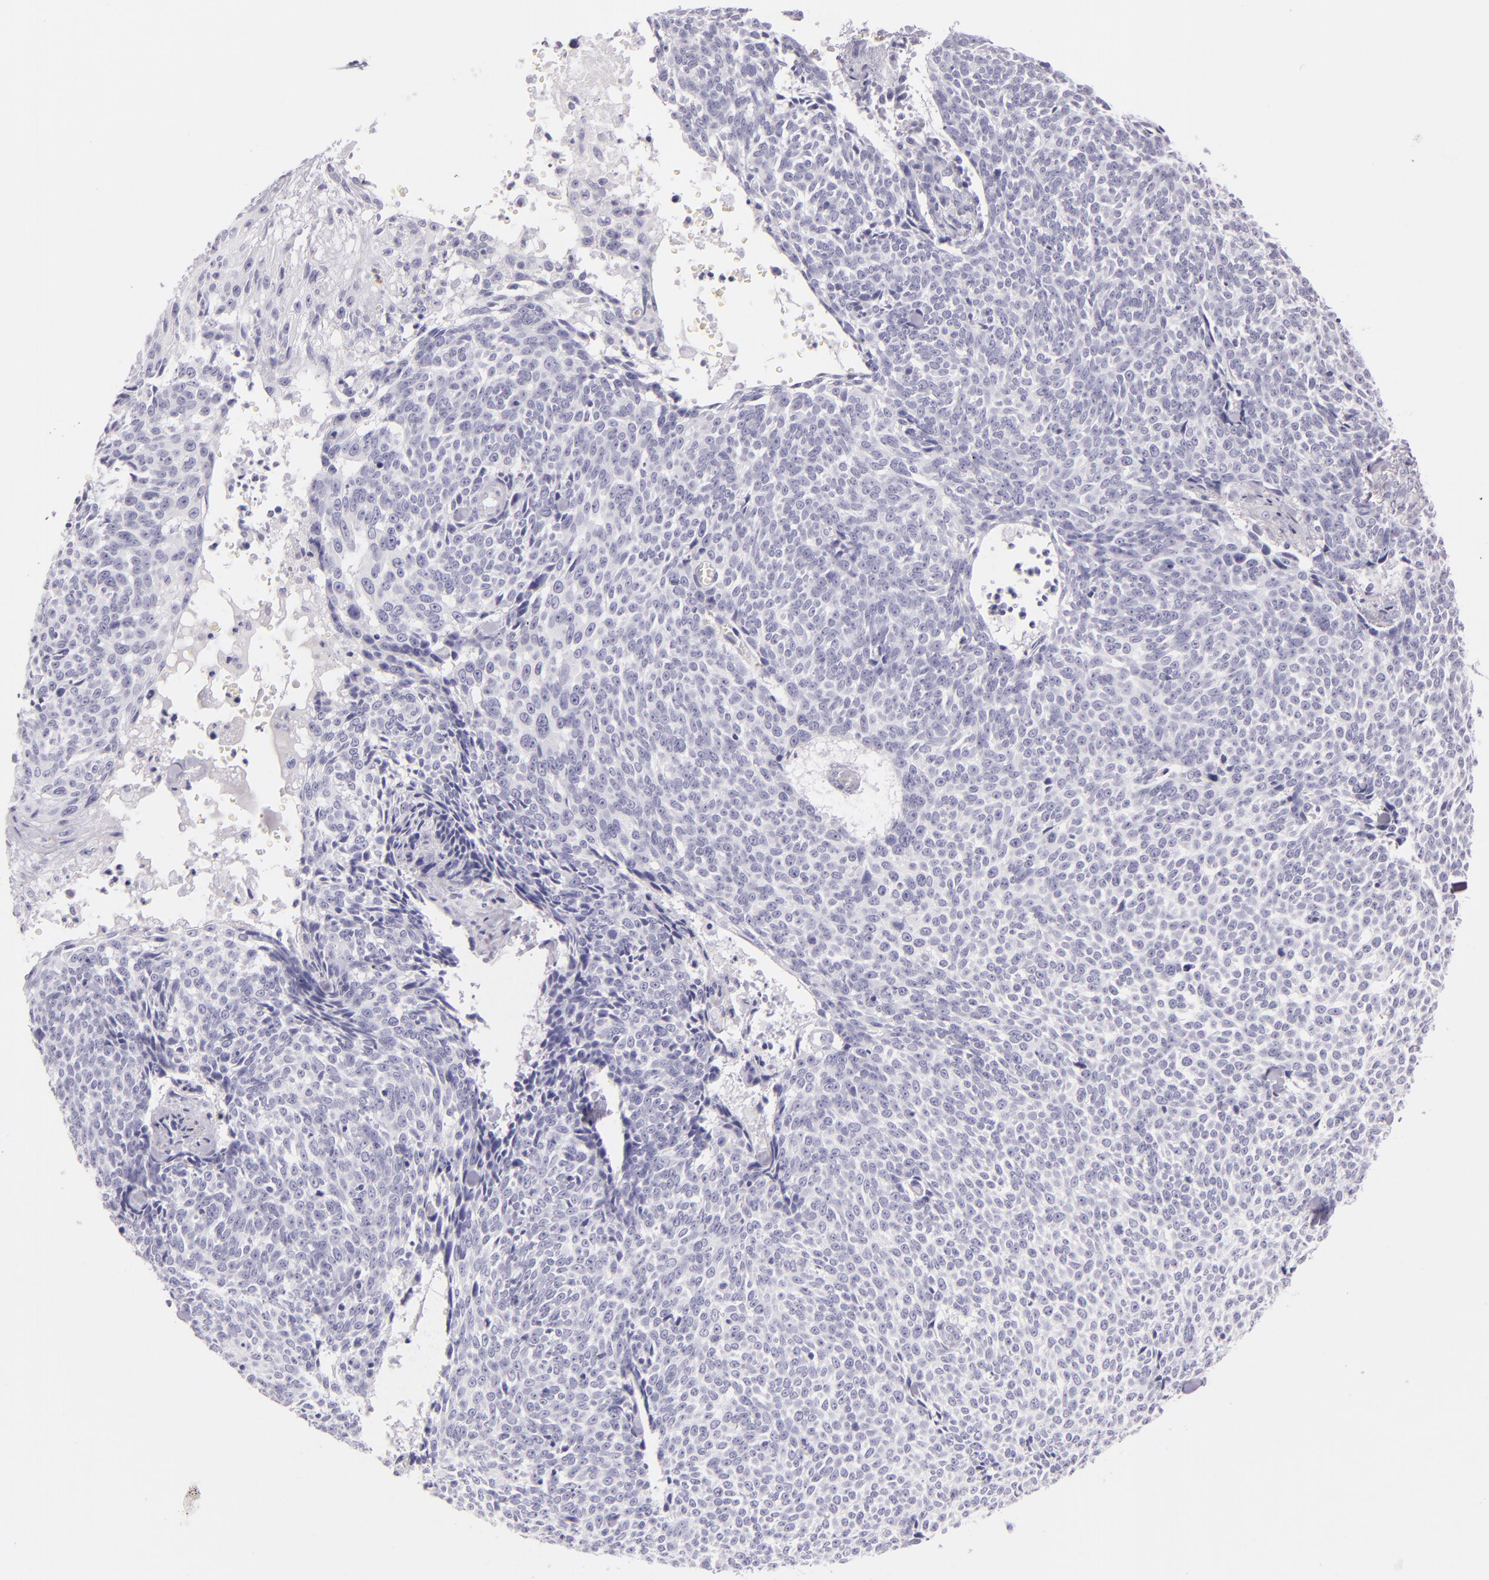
{"staining": {"intensity": "negative", "quantity": "none", "location": "none"}, "tissue": "skin cancer", "cell_type": "Tumor cells", "image_type": "cancer", "snomed": [{"axis": "morphology", "description": "Basal cell carcinoma"}, {"axis": "topography", "description": "Skin"}], "caption": "Immunohistochemistry (IHC) micrograph of neoplastic tissue: skin cancer (basal cell carcinoma) stained with DAB demonstrates no significant protein positivity in tumor cells.", "gene": "CEACAM1", "patient": {"sex": "female", "age": 89}}